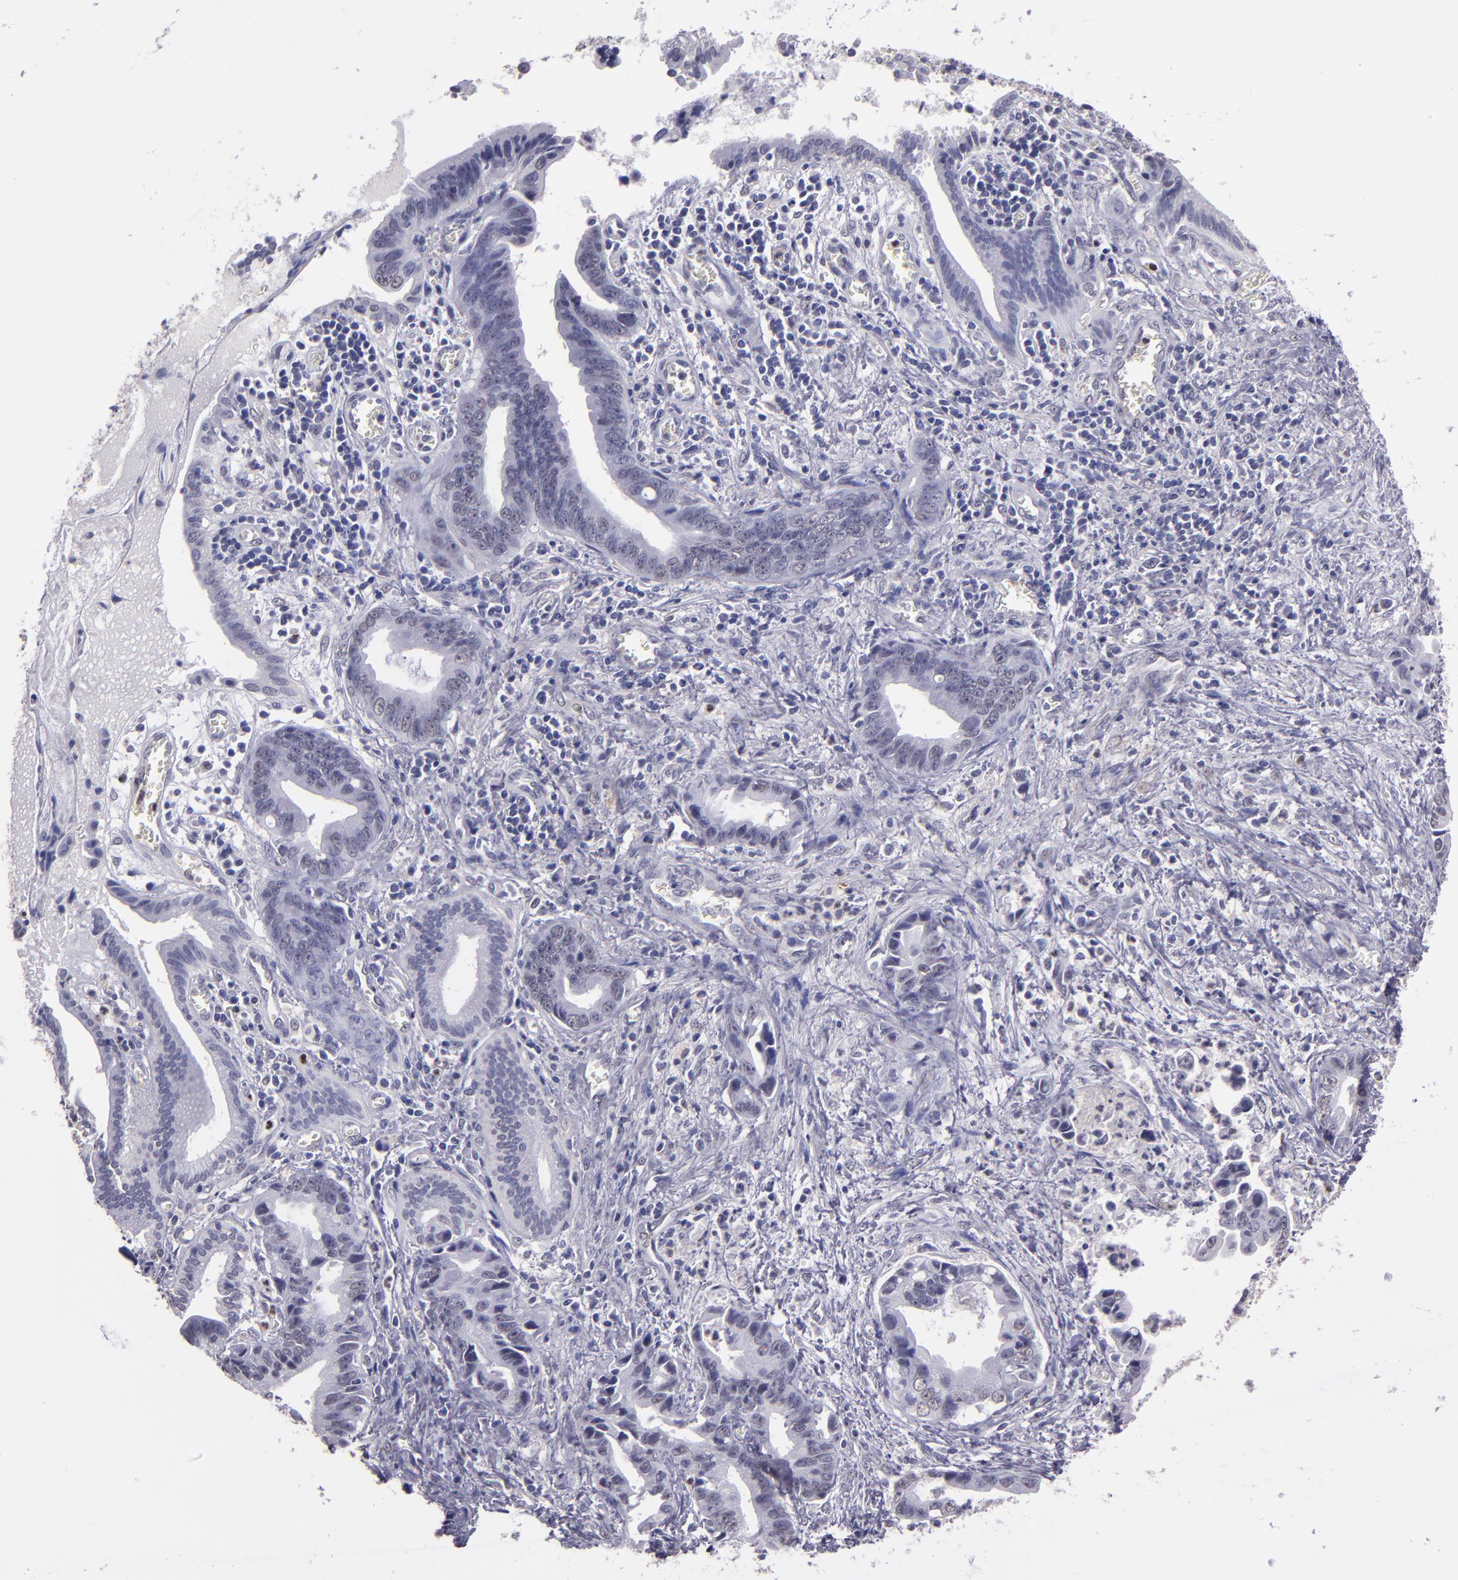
{"staining": {"intensity": "negative", "quantity": "none", "location": "none"}, "tissue": "liver cancer", "cell_type": "Tumor cells", "image_type": "cancer", "snomed": [{"axis": "morphology", "description": "Cholangiocarcinoma"}, {"axis": "topography", "description": "Liver"}], "caption": "Immunohistochemistry (IHC) photomicrograph of neoplastic tissue: human liver cancer stained with DAB (3,3'-diaminobenzidine) demonstrates no significant protein expression in tumor cells.", "gene": "CEBPE", "patient": {"sex": "female", "age": 55}}